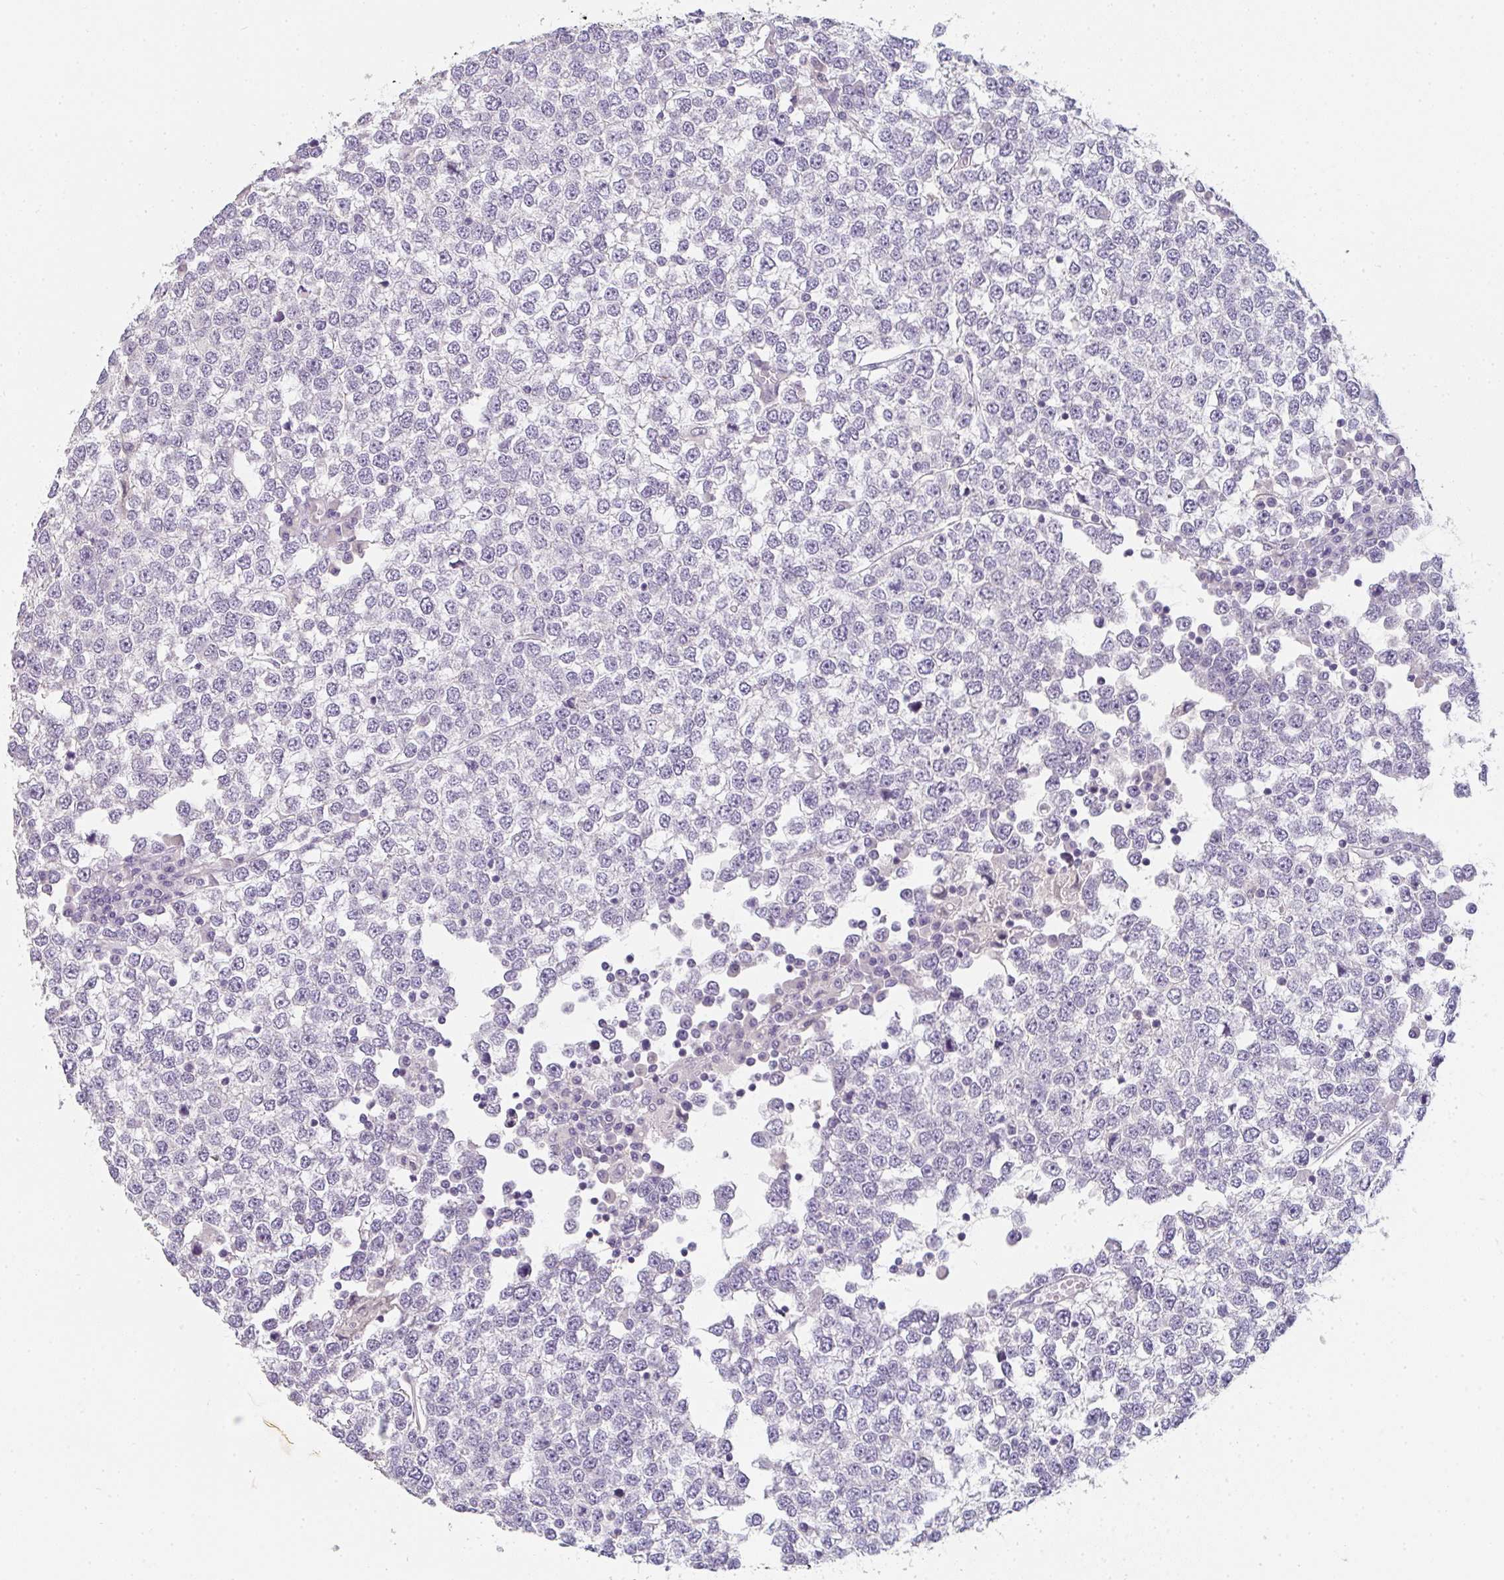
{"staining": {"intensity": "negative", "quantity": "none", "location": "none"}, "tissue": "testis cancer", "cell_type": "Tumor cells", "image_type": "cancer", "snomed": [{"axis": "morphology", "description": "Seminoma, NOS"}, {"axis": "topography", "description": "Testis"}], "caption": "High magnification brightfield microscopy of testis cancer (seminoma) stained with DAB (3,3'-diaminobenzidine) (brown) and counterstained with hematoxylin (blue): tumor cells show no significant staining. Nuclei are stained in blue.", "gene": "C1QTNF8", "patient": {"sex": "male", "age": 65}}